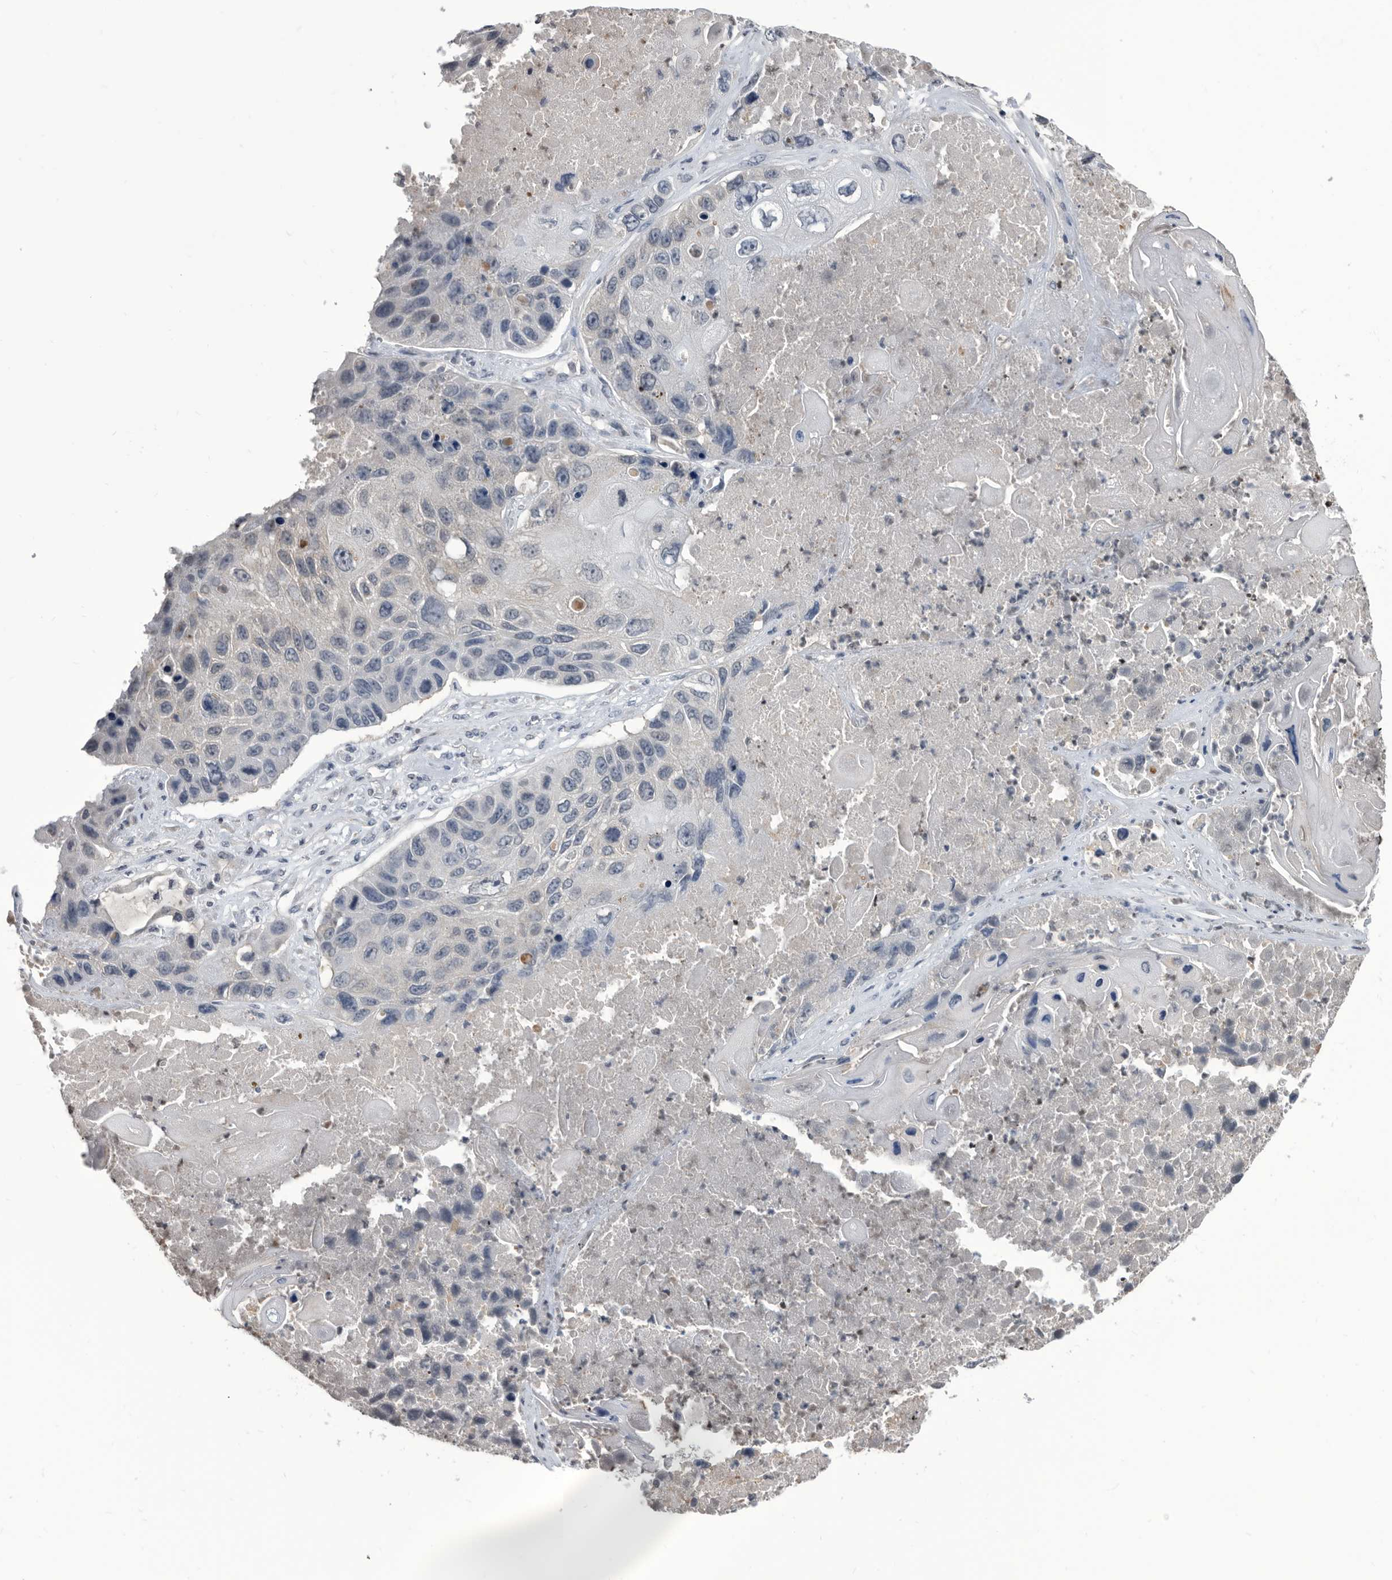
{"staining": {"intensity": "negative", "quantity": "none", "location": "none"}, "tissue": "lung cancer", "cell_type": "Tumor cells", "image_type": "cancer", "snomed": [{"axis": "morphology", "description": "Squamous cell carcinoma, NOS"}, {"axis": "topography", "description": "Lung"}], "caption": "High power microscopy image of an immunohistochemistry micrograph of squamous cell carcinoma (lung), revealing no significant positivity in tumor cells.", "gene": "TSTD1", "patient": {"sex": "male", "age": 61}}